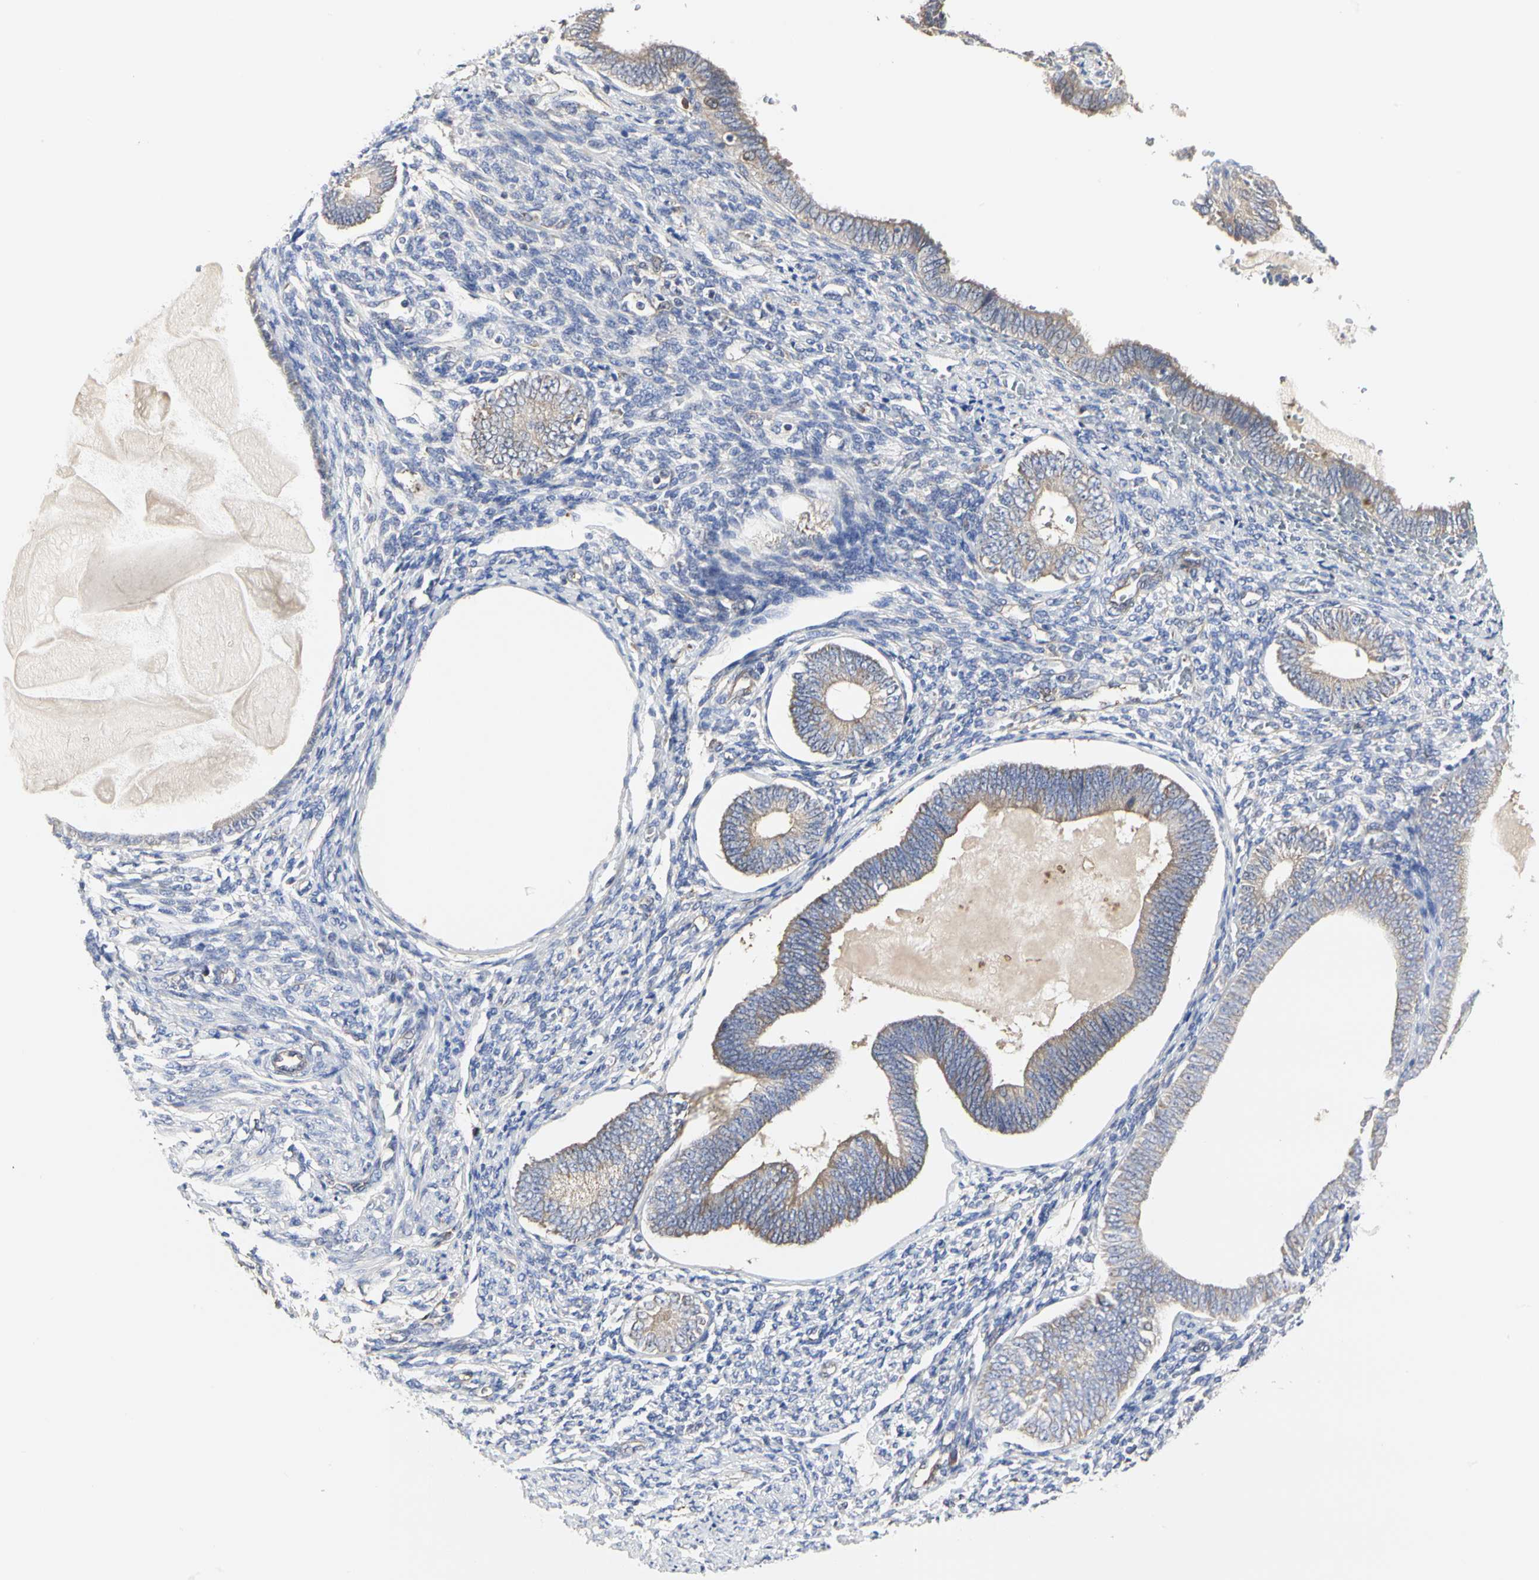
{"staining": {"intensity": "negative", "quantity": "none", "location": "none"}, "tissue": "endometrium", "cell_type": "Cells in endometrial stroma", "image_type": "normal", "snomed": [{"axis": "morphology", "description": "Normal tissue, NOS"}, {"axis": "topography", "description": "Endometrium"}], "caption": "Immunohistochemical staining of unremarkable human endometrium shows no significant positivity in cells in endometrial stroma. (Brightfield microscopy of DAB IHC at high magnification).", "gene": "C3orf52", "patient": {"sex": "female", "age": 82}}